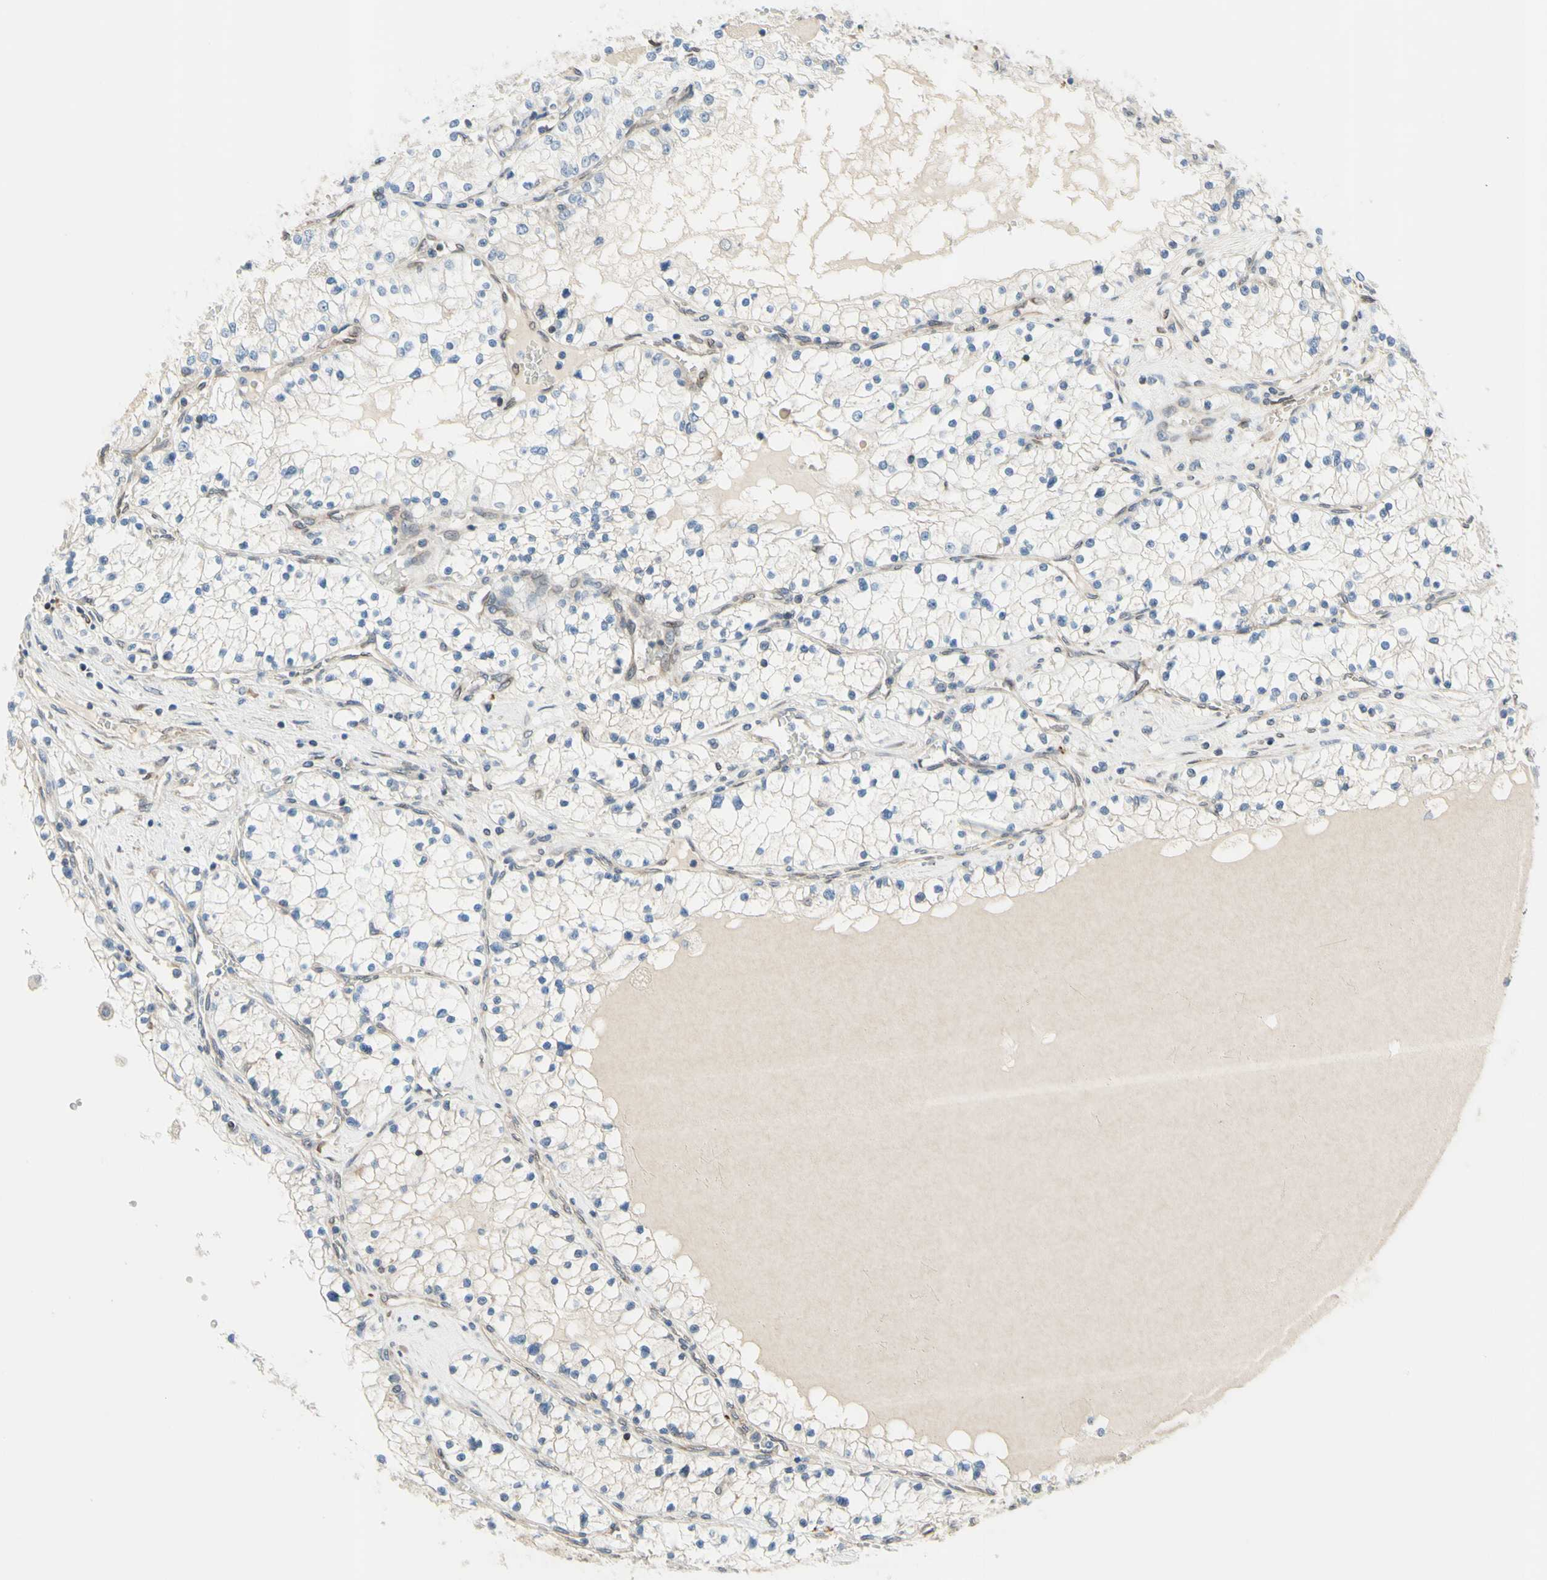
{"staining": {"intensity": "negative", "quantity": "none", "location": "none"}, "tissue": "renal cancer", "cell_type": "Tumor cells", "image_type": "cancer", "snomed": [{"axis": "morphology", "description": "Adenocarcinoma, NOS"}, {"axis": "topography", "description": "Kidney"}], "caption": "Renal adenocarcinoma was stained to show a protein in brown. There is no significant staining in tumor cells. (DAB immunohistochemistry with hematoxylin counter stain).", "gene": "TRAF2", "patient": {"sex": "male", "age": 68}}